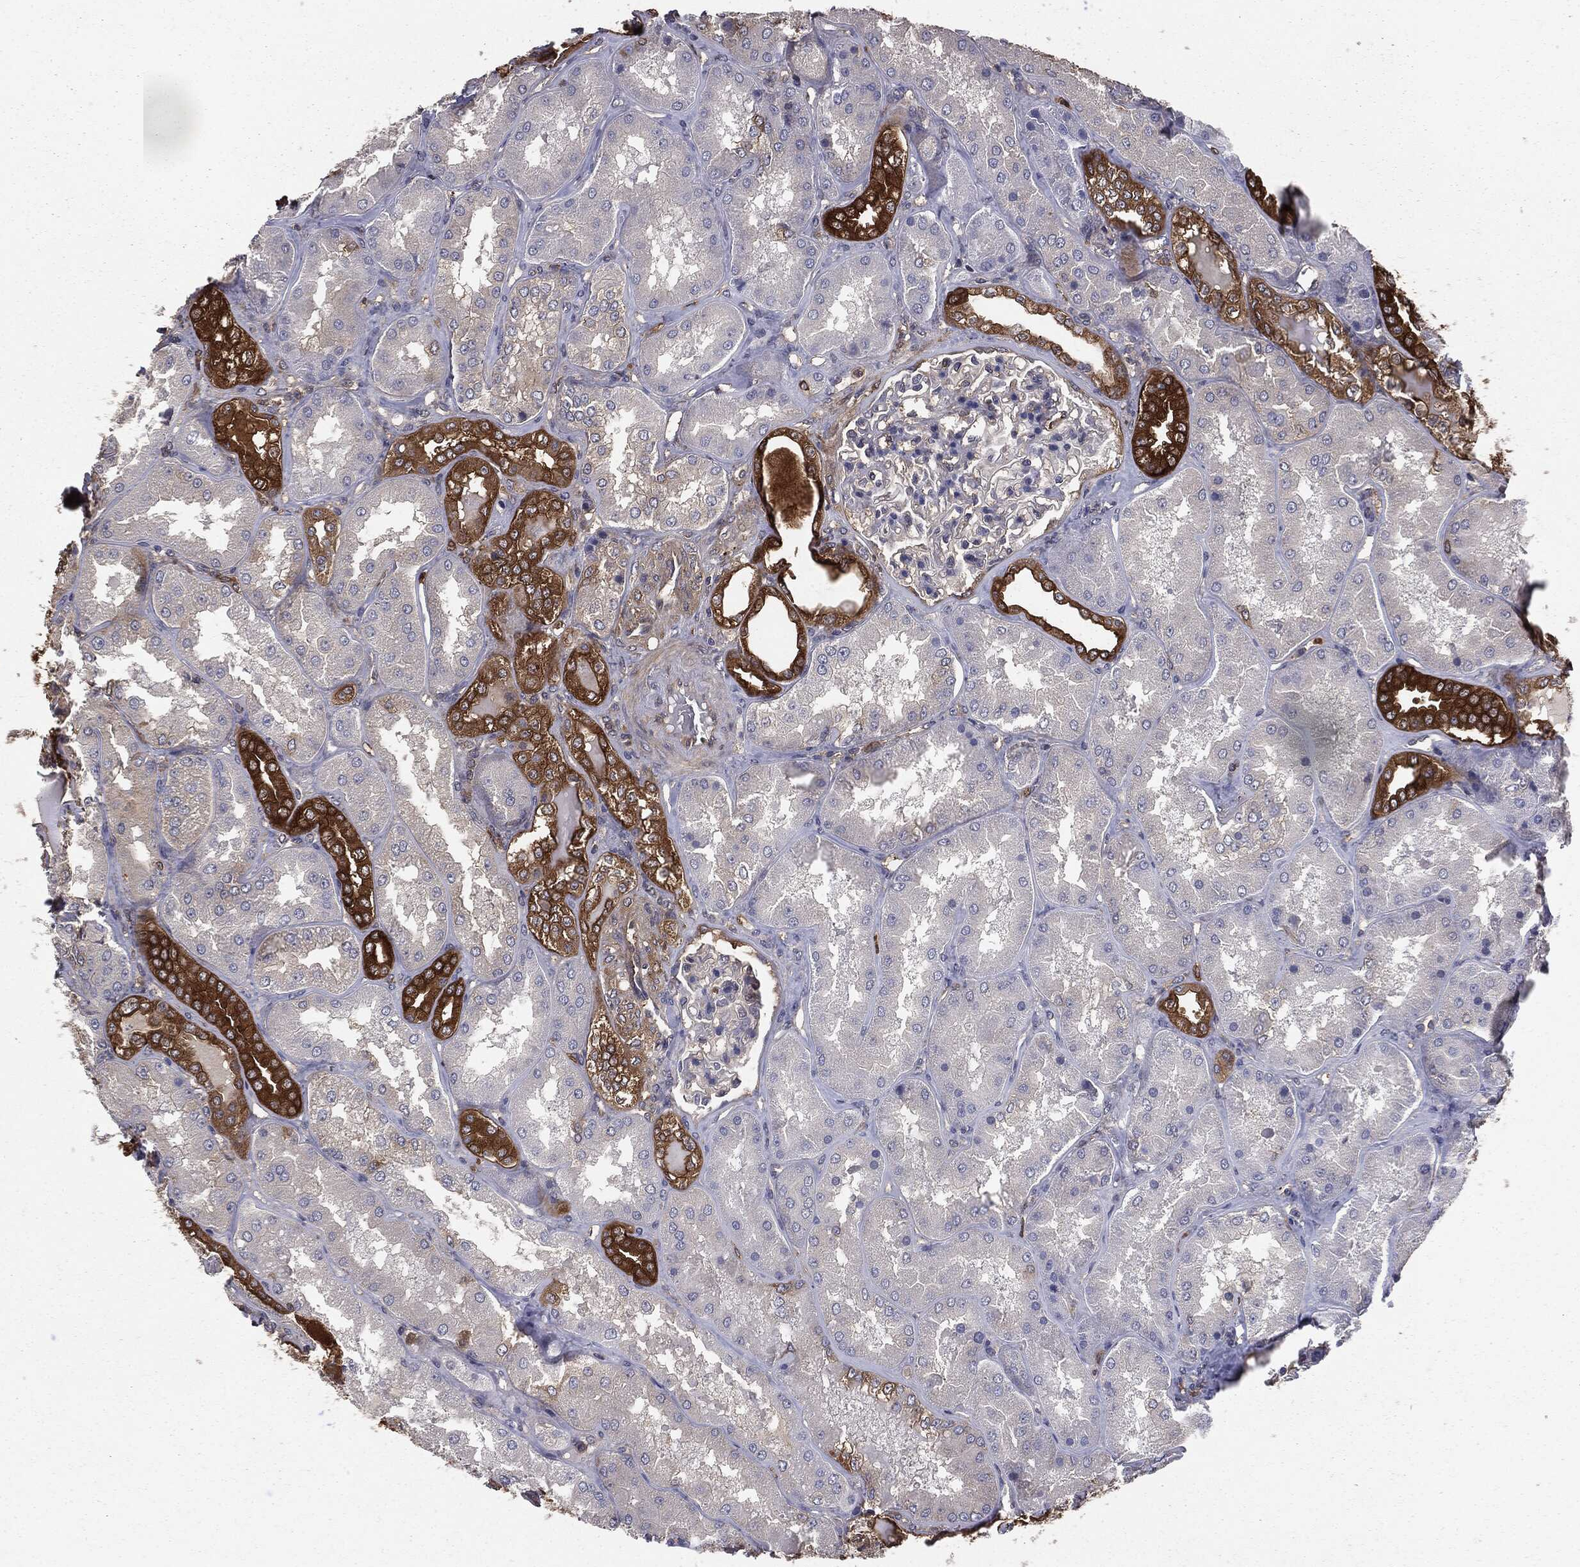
{"staining": {"intensity": "moderate", "quantity": "25%-75%", "location": "cytoplasmic/membranous"}, "tissue": "kidney", "cell_type": "Cells in glomeruli", "image_type": "normal", "snomed": [{"axis": "morphology", "description": "Normal tissue, NOS"}, {"axis": "topography", "description": "Kidney"}], "caption": "Cells in glomeruli reveal medium levels of moderate cytoplasmic/membranous expression in approximately 25%-75% of cells in unremarkable kidney. Nuclei are stained in blue.", "gene": "GNB5", "patient": {"sex": "female", "age": 56}}